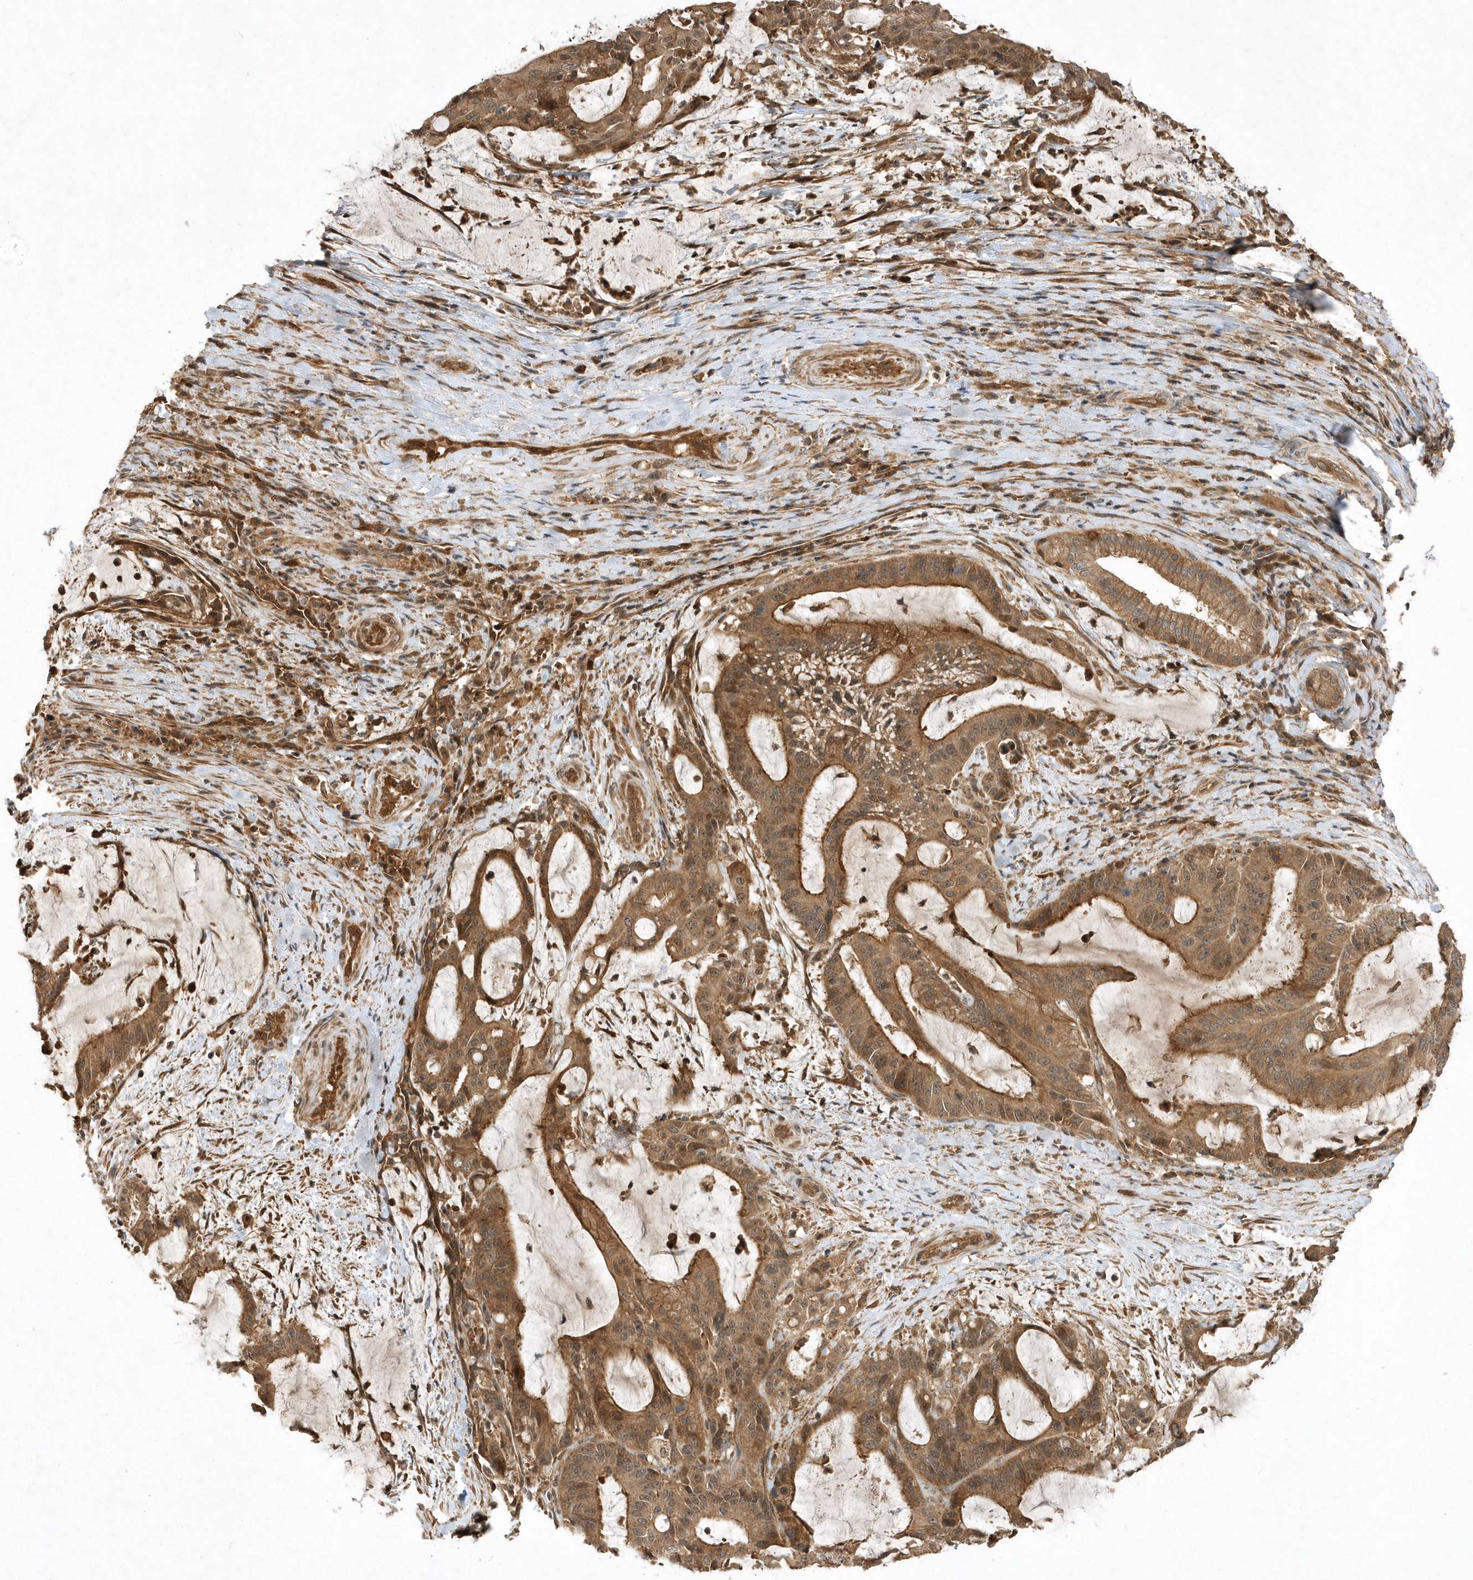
{"staining": {"intensity": "moderate", "quantity": ">75%", "location": "cytoplasmic/membranous,nuclear"}, "tissue": "liver cancer", "cell_type": "Tumor cells", "image_type": "cancer", "snomed": [{"axis": "morphology", "description": "Normal tissue, NOS"}, {"axis": "morphology", "description": "Cholangiocarcinoma"}, {"axis": "topography", "description": "Liver"}, {"axis": "topography", "description": "Peripheral nerve tissue"}], "caption": "This histopathology image displays liver cancer stained with immunohistochemistry to label a protein in brown. The cytoplasmic/membranous and nuclear of tumor cells show moderate positivity for the protein. Nuclei are counter-stained blue.", "gene": "GFM2", "patient": {"sex": "female", "age": 73}}